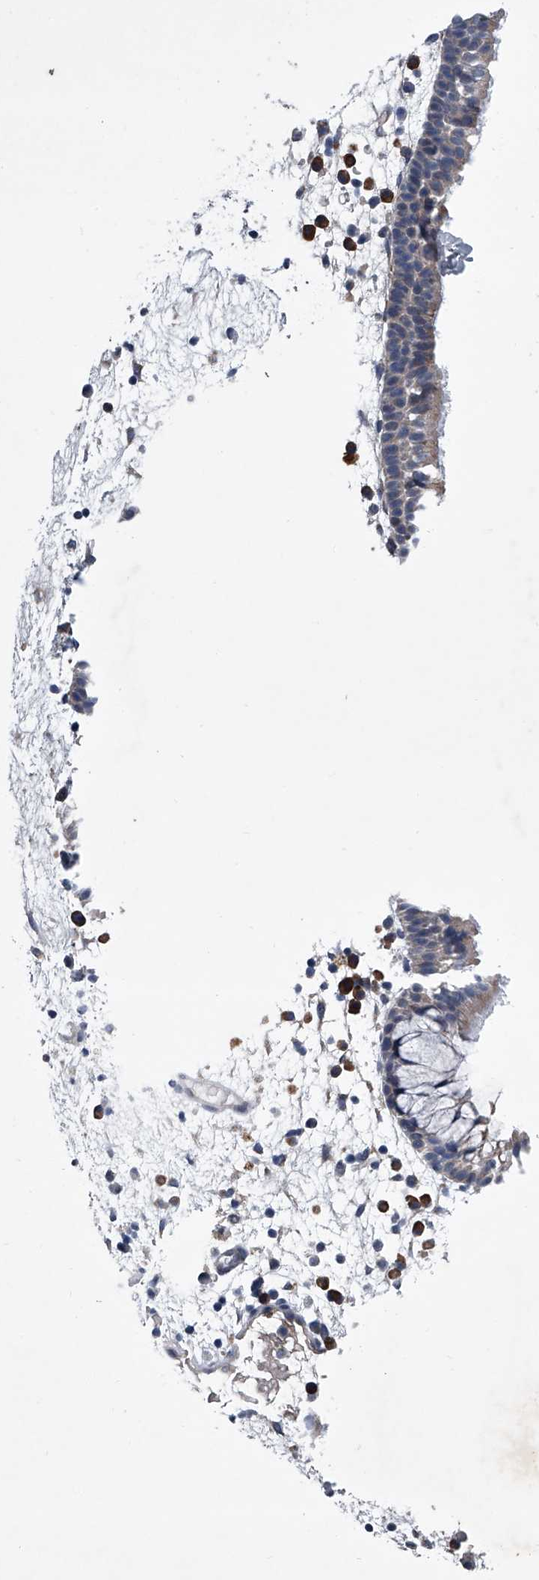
{"staining": {"intensity": "weak", "quantity": "25%-75%", "location": "cytoplasmic/membranous"}, "tissue": "nasopharynx", "cell_type": "Respiratory epithelial cells", "image_type": "normal", "snomed": [{"axis": "morphology", "description": "Normal tissue, NOS"}, {"axis": "morphology", "description": "Inflammation, NOS"}, {"axis": "morphology", "description": "Malignant melanoma, Metastatic site"}, {"axis": "topography", "description": "Nasopharynx"}], "caption": "Normal nasopharynx displays weak cytoplasmic/membranous positivity in approximately 25%-75% of respiratory epithelial cells The staining is performed using DAB (3,3'-diaminobenzidine) brown chromogen to label protein expression. The nuclei are counter-stained blue using hematoxylin..", "gene": "ABCG1", "patient": {"sex": "male", "age": 70}}